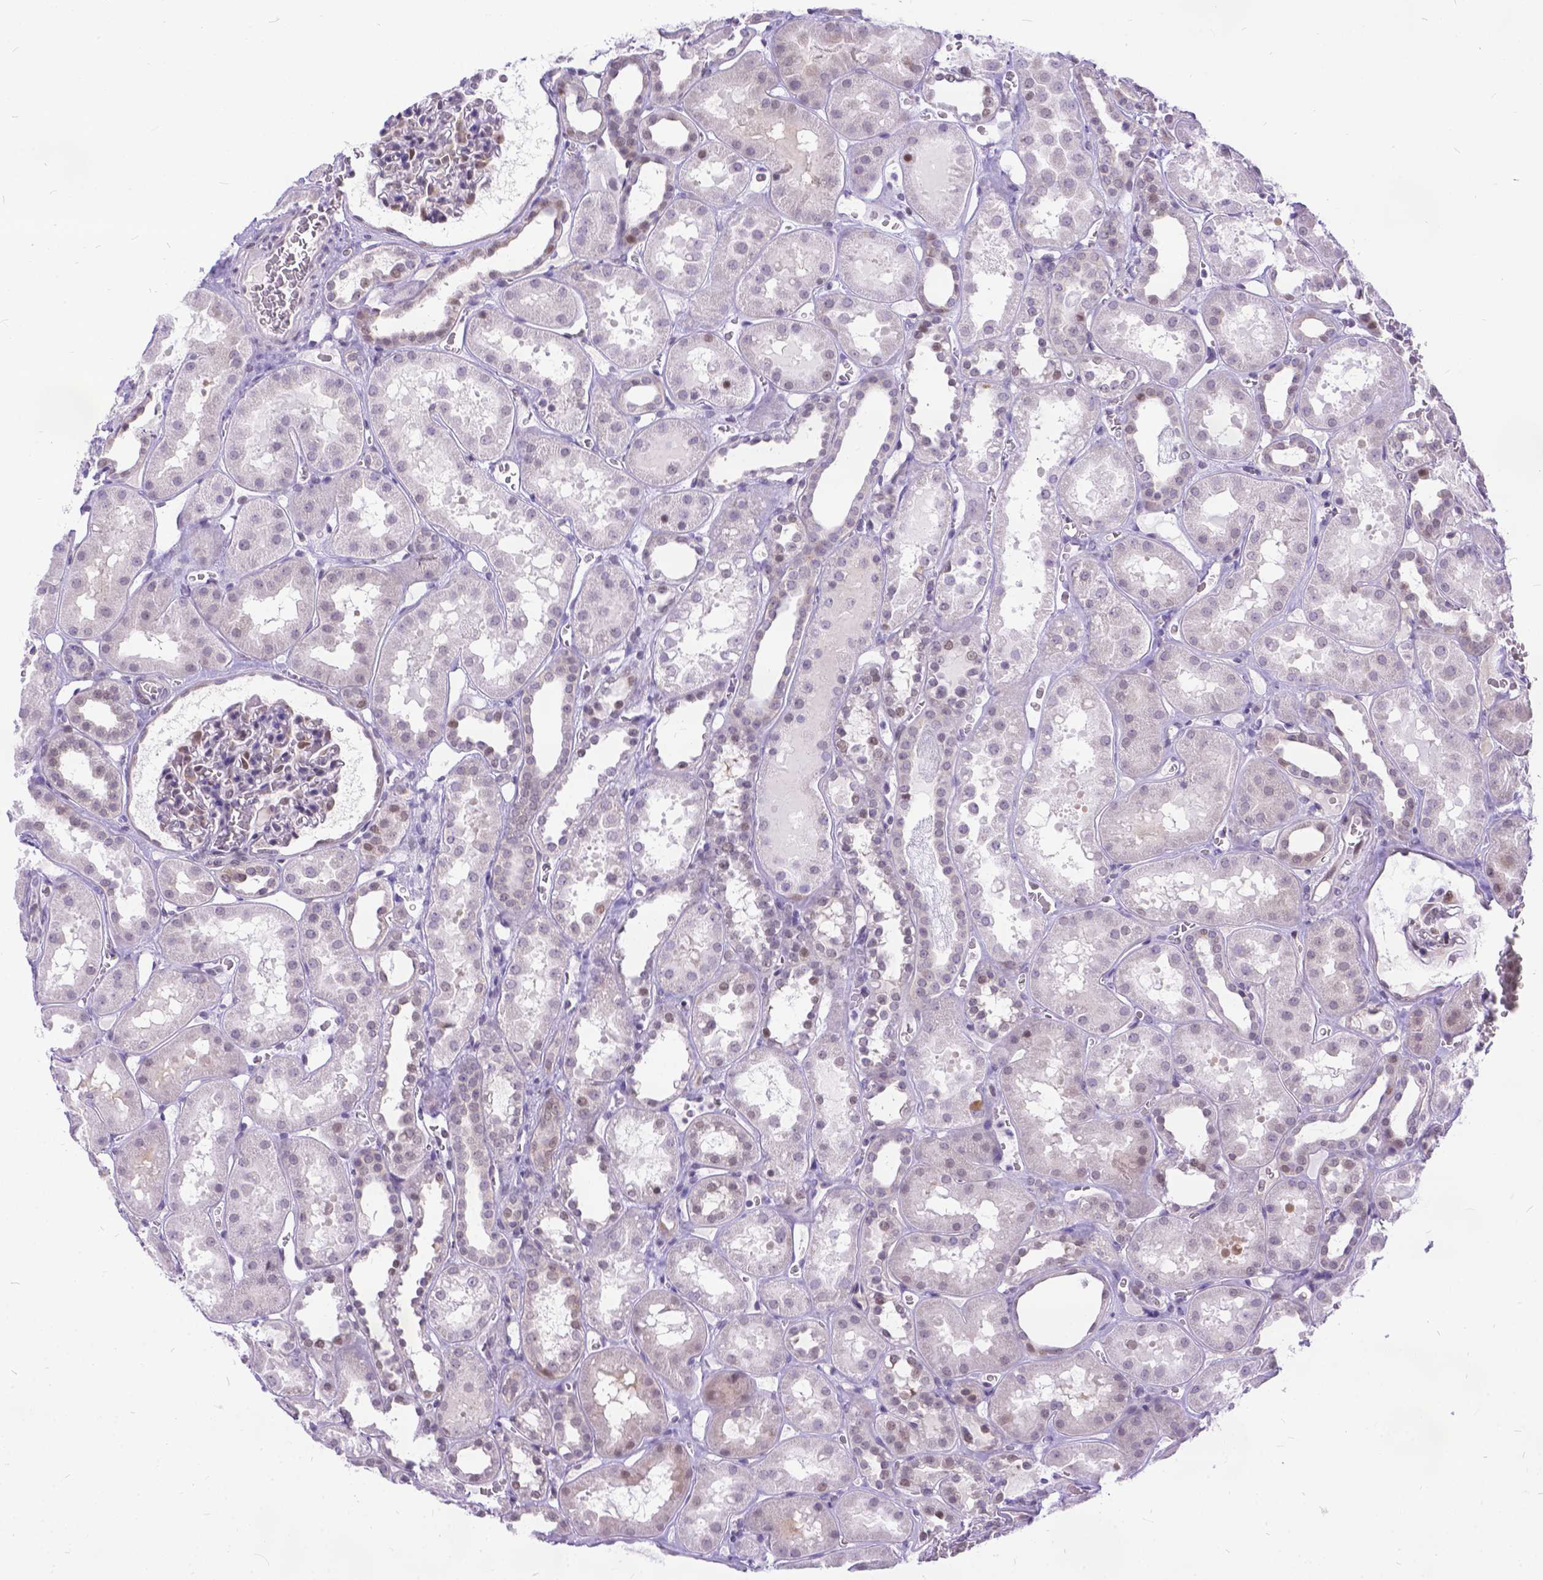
{"staining": {"intensity": "weak", "quantity": "<25%", "location": "nuclear"}, "tissue": "kidney", "cell_type": "Cells in glomeruli", "image_type": "normal", "snomed": [{"axis": "morphology", "description": "Normal tissue, NOS"}, {"axis": "topography", "description": "Kidney"}], "caption": "High power microscopy micrograph of an immunohistochemistry image of benign kidney, revealing no significant expression in cells in glomeruli. Nuclei are stained in blue.", "gene": "FAM124B", "patient": {"sex": "female", "age": 41}}